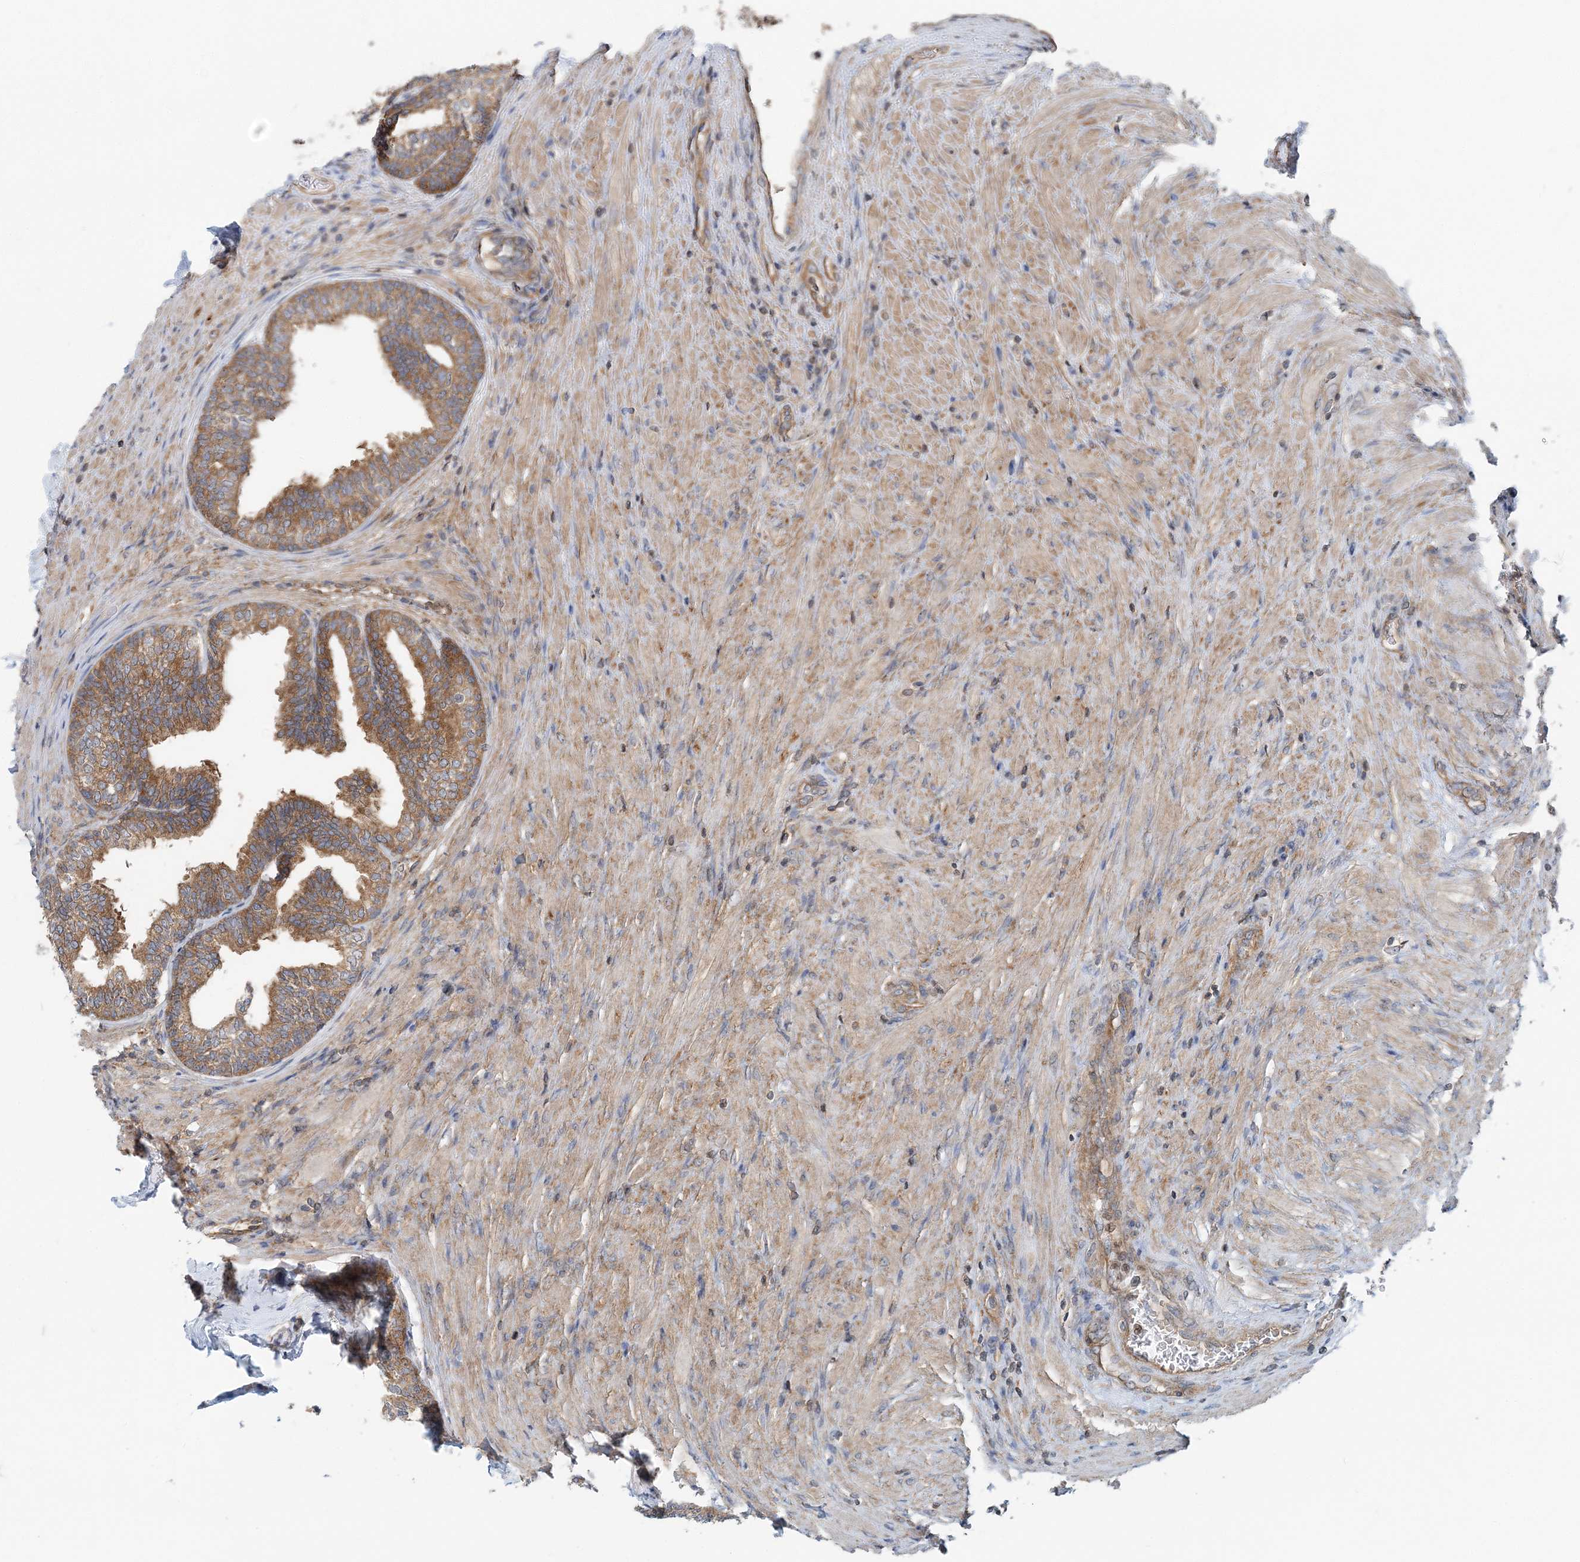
{"staining": {"intensity": "moderate", "quantity": ">75%", "location": "cytoplasmic/membranous"}, "tissue": "prostate", "cell_type": "Glandular cells", "image_type": "normal", "snomed": [{"axis": "morphology", "description": "Normal tissue, NOS"}, {"axis": "topography", "description": "Prostate"}], "caption": "Immunohistochemical staining of benign prostate displays moderate cytoplasmic/membranous protein positivity in about >75% of glandular cells.", "gene": "MOB4", "patient": {"sex": "male", "age": 76}}